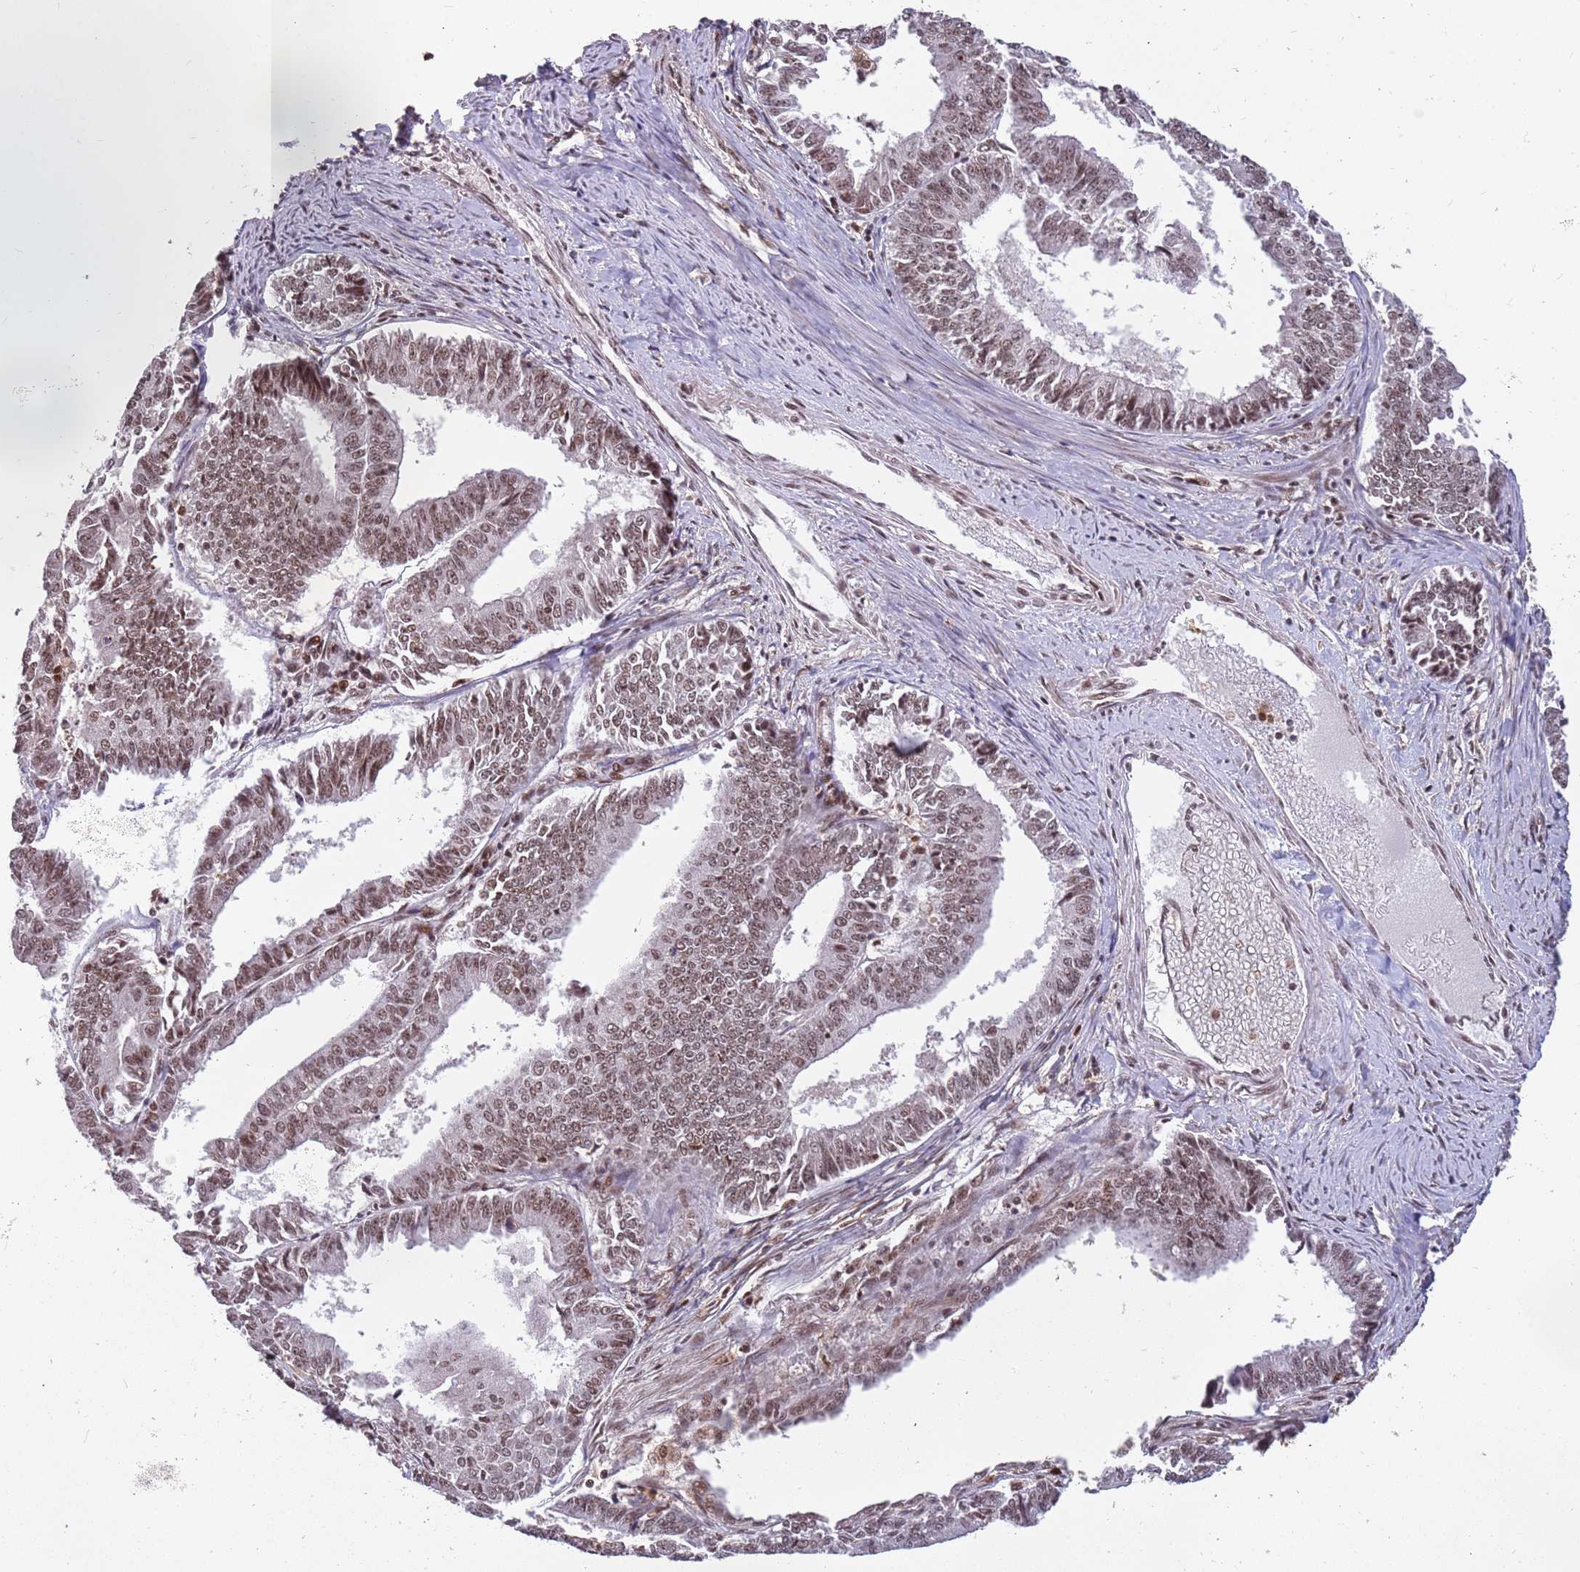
{"staining": {"intensity": "moderate", "quantity": ">75%", "location": "nuclear"}, "tissue": "endometrial cancer", "cell_type": "Tumor cells", "image_type": "cancer", "snomed": [{"axis": "morphology", "description": "Adenocarcinoma, NOS"}, {"axis": "topography", "description": "Endometrium"}], "caption": "Immunohistochemistry photomicrograph of endometrial cancer (adenocarcinoma) stained for a protein (brown), which shows medium levels of moderate nuclear expression in about >75% of tumor cells.", "gene": "GBP2", "patient": {"sex": "female", "age": 73}}